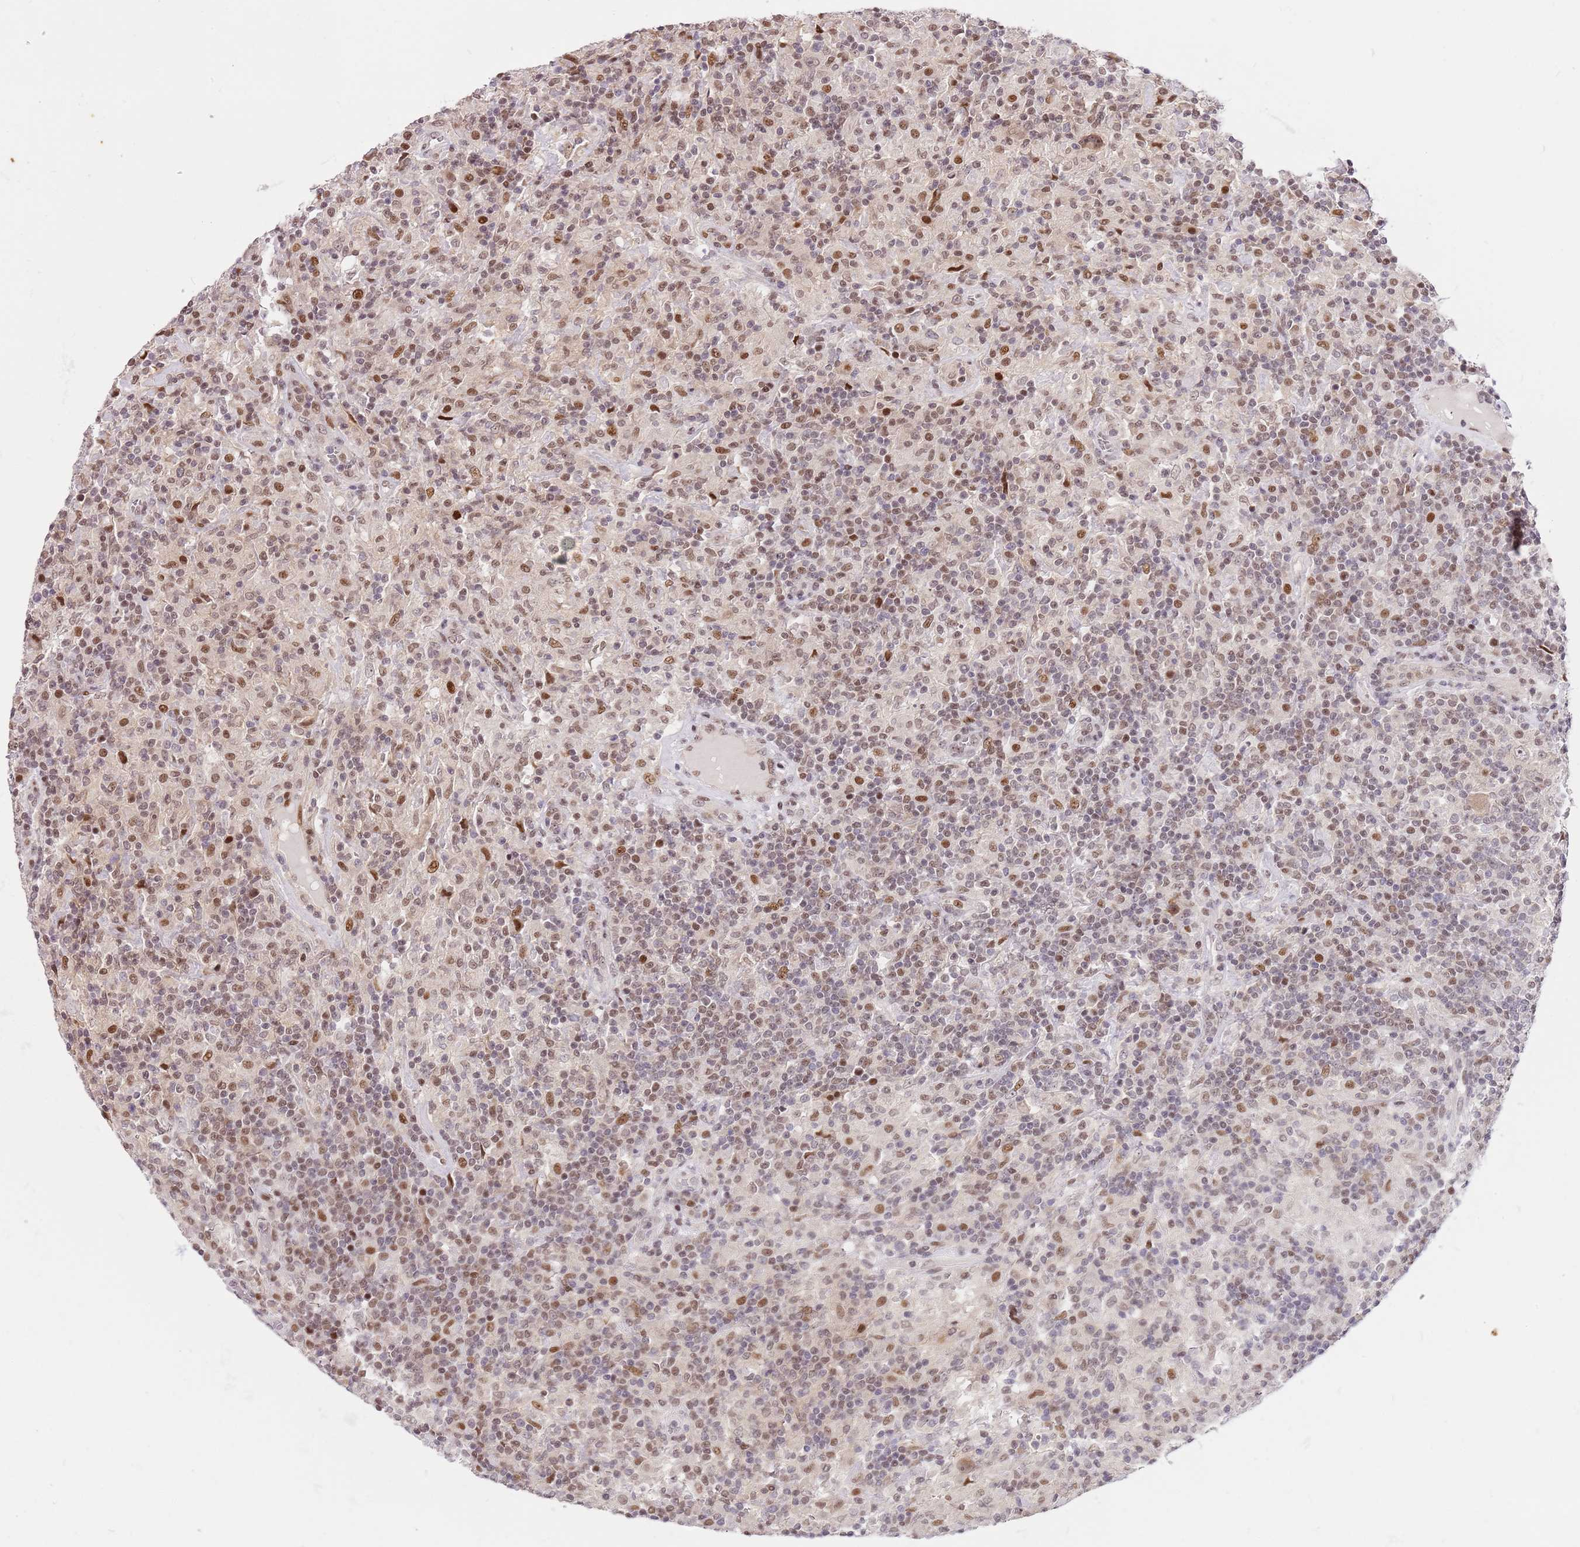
{"staining": {"intensity": "moderate", "quantity": "25%-75%", "location": "nuclear"}, "tissue": "lymphoma", "cell_type": "Tumor cells", "image_type": "cancer", "snomed": [{"axis": "morphology", "description": "Hodgkin's disease, NOS"}, {"axis": "topography", "description": "Lymph node"}], "caption": "Lymphoma stained for a protein (brown) displays moderate nuclear positive positivity in approximately 25%-75% of tumor cells.", "gene": "RFK", "patient": {"sex": "male", "age": 70}}